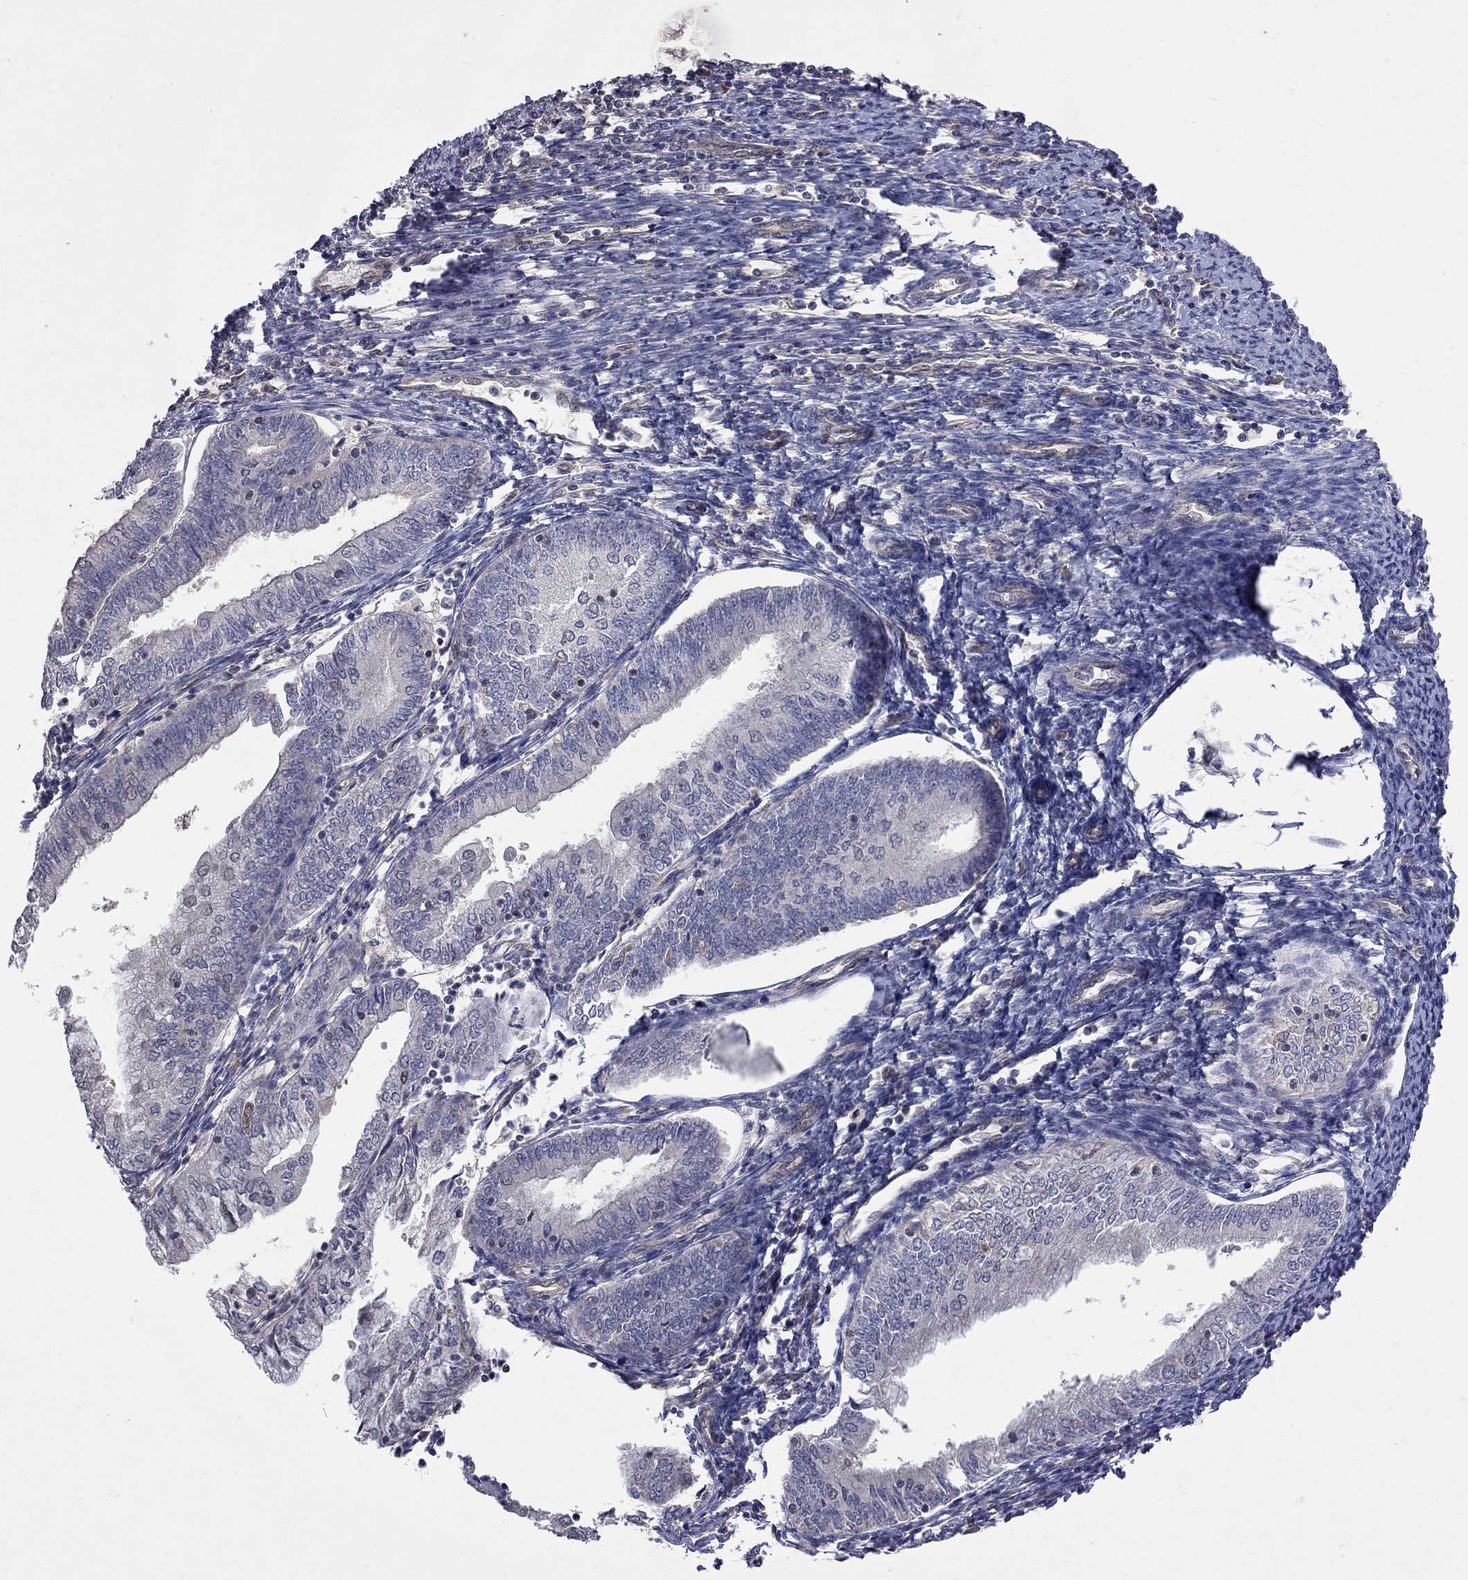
{"staining": {"intensity": "negative", "quantity": "none", "location": "none"}, "tissue": "endometrial cancer", "cell_type": "Tumor cells", "image_type": "cancer", "snomed": [{"axis": "morphology", "description": "Adenocarcinoma, NOS"}, {"axis": "topography", "description": "Endometrium"}], "caption": "Immunohistochemical staining of human endometrial cancer (adenocarcinoma) exhibits no significant positivity in tumor cells.", "gene": "ABI3", "patient": {"sex": "female", "age": 55}}